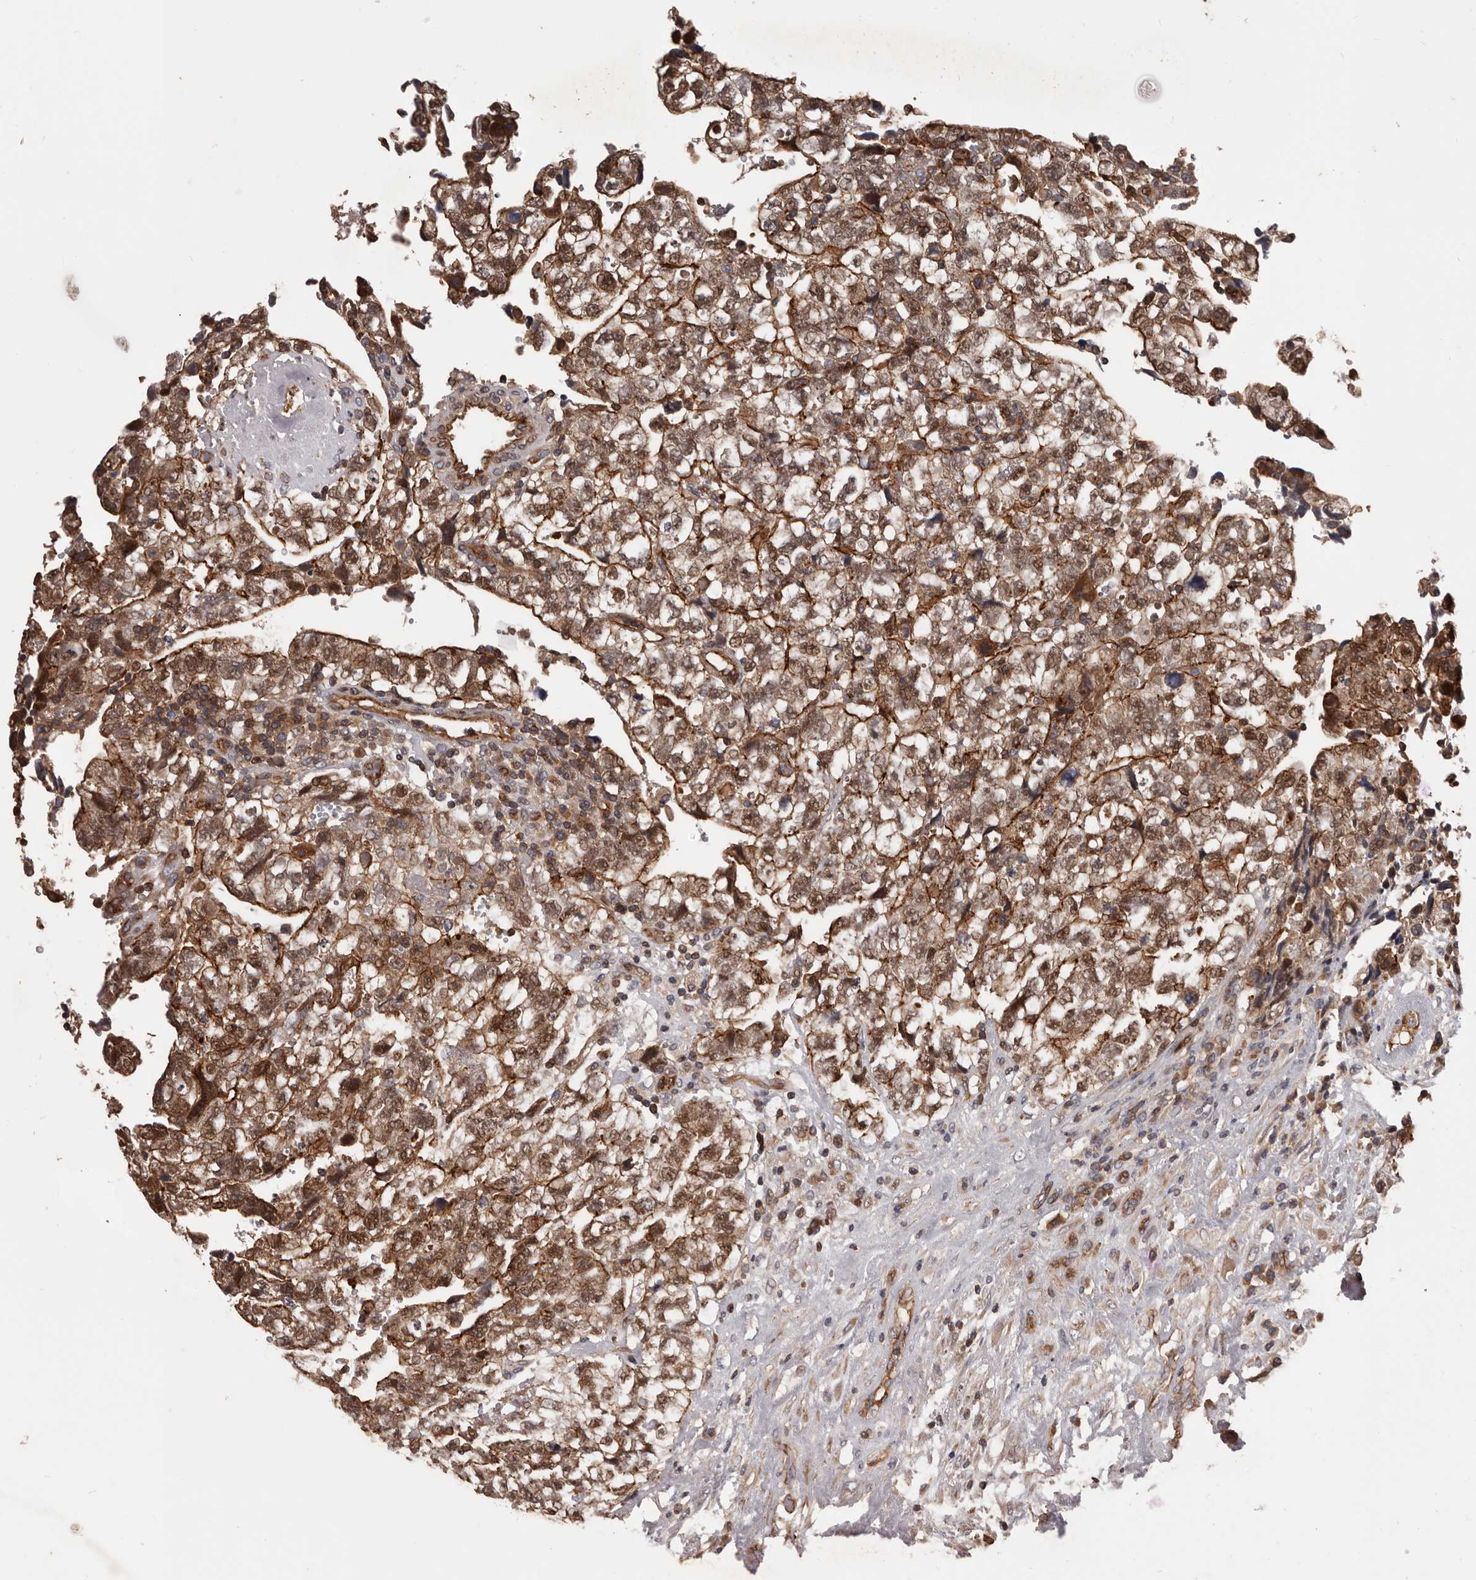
{"staining": {"intensity": "strong", "quantity": ">75%", "location": "cytoplasmic/membranous,nuclear"}, "tissue": "testis cancer", "cell_type": "Tumor cells", "image_type": "cancer", "snomed": [{"axis": "morphology", "description": "Carcinoma, Embryonal, NOS"}, {"axis": "topography", "description": "Testis"}], "caption": "The photomicrograph displays staining of testis cancer, revealing strong cytoplasmic/membranous and nuclear protein positivity (brown color) within tumor cells. The protein is stained brown, and the nuclei are stained in blue (DAB IHC with brightfield microscopy, high magnification).", "gene": "PNRC2", "patient": {"sex": "male", "age": 36}}